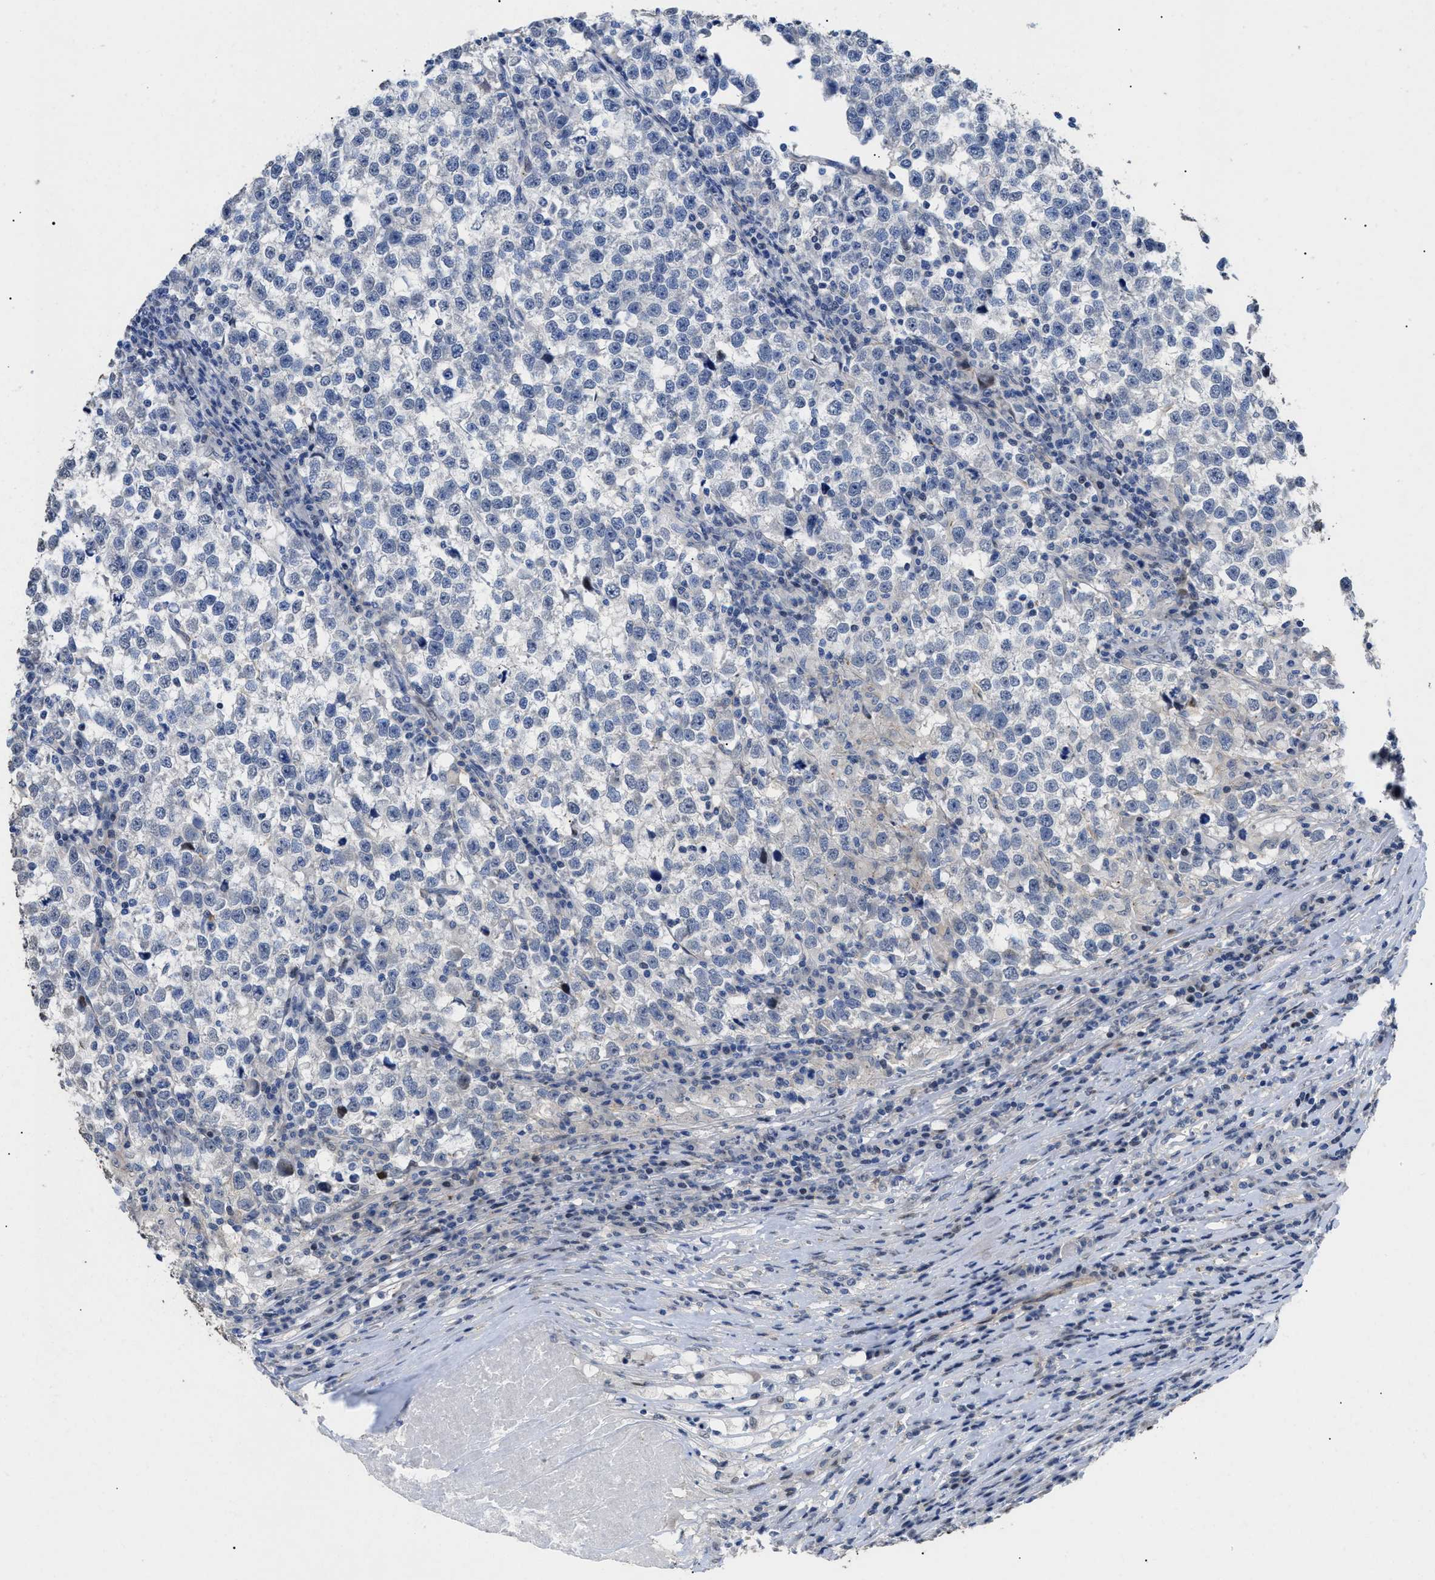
{"staining": {"intensity": "negative", "quantity": "none", "location": "none"}, "tissue": "testis cancer", "cell_type": "Tumor cells", "image_type": "cancer", "snomed": [{"axis": "morphology", "description": "Normal tissue, NOS"}, {"axis": "morphology", "description": "Seminoma, NOS"}, {"axis": "topography", "description": "Testis"}], "caption": "An image of testis cancer (seminoma) stained for a protein reveals no brown staining in tumor cells.", "gene": "SFXN5", "patient": {"sex": "male", "age": 43}}